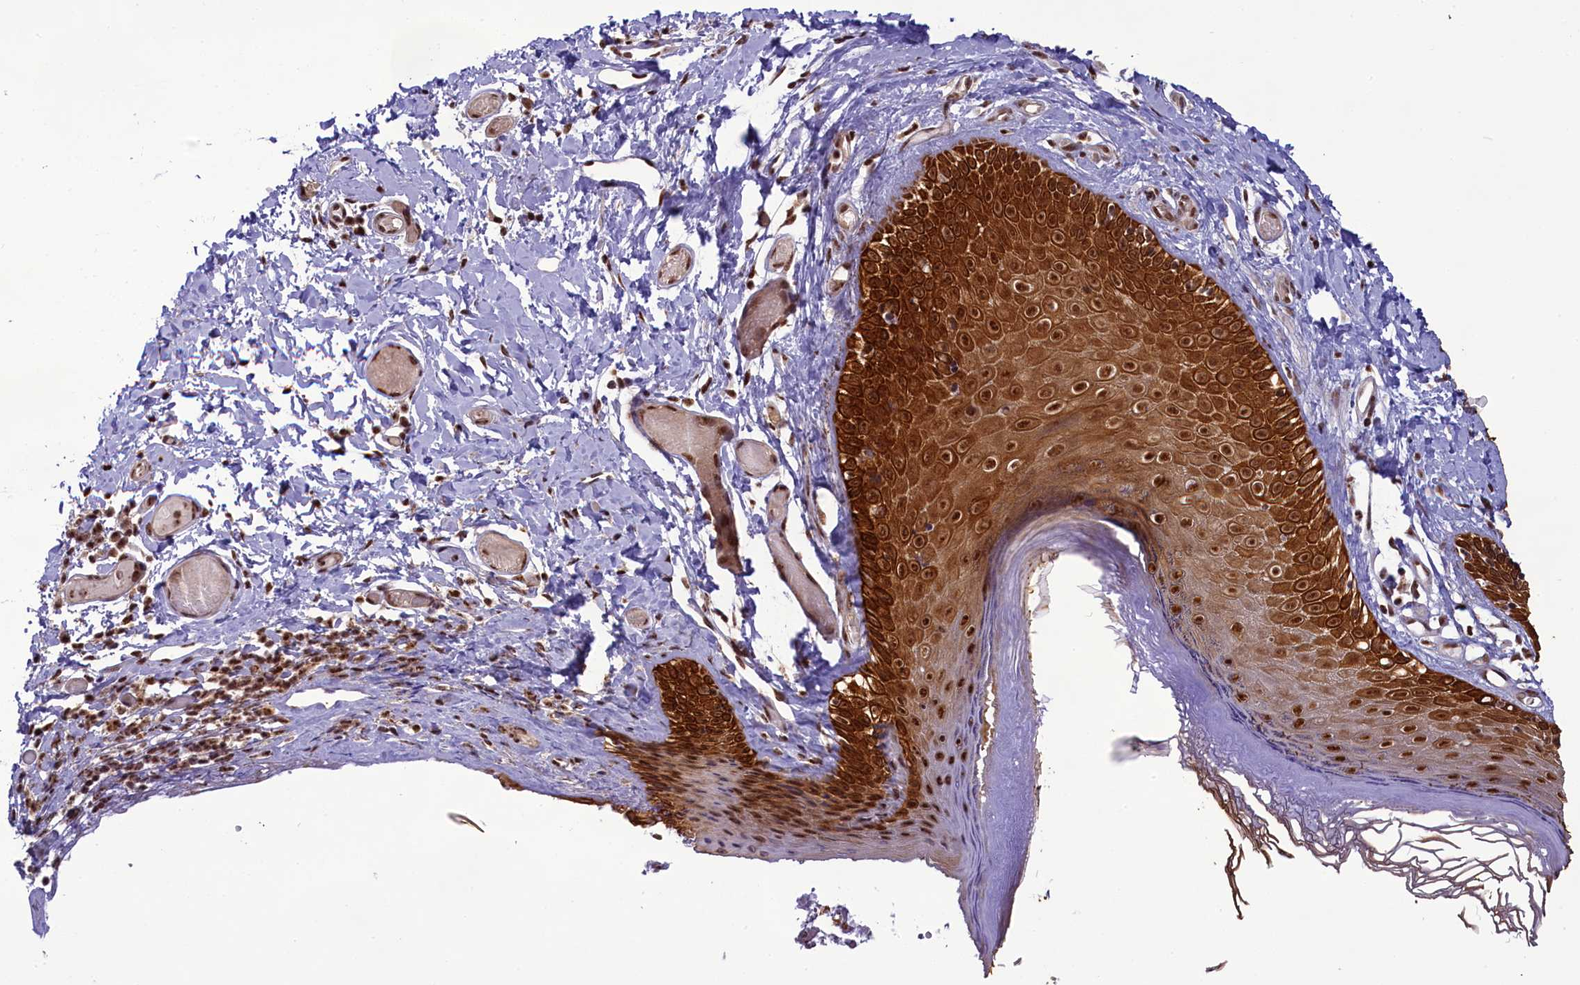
{"staining": {"intensity": "strong", "quantity": ">75%", "location": "cytoplasmic/membranous,nuclear"}, "tissue": "skin", "cell_type": "Epidermal cells", "image_type": "normal", "snomed": [{"axis": "morphology", "description": "Normal tissue, NOS"}, {"axis": "topography", "description": "Adipose tissue"}, {"axis": "topography", "description": "Vascular tissue"}, {"axis": "topography", "description": "Vulva"}, {"axis": "topography", "description": "Peripheral nerve tissue"}], "caption": "High-magnification brightfield microscopy of benign skin stained with DAB (3,3'-diaminobenzidine) (brown) and counterstained with hematoxylin (blue). epidermal cells exhibit strong cytoplasmic/membranous,nuclear expression is seen in approximately>75% of cells.", "gene": "CARD8", "patient": {"sex": "female", "age": 86}}